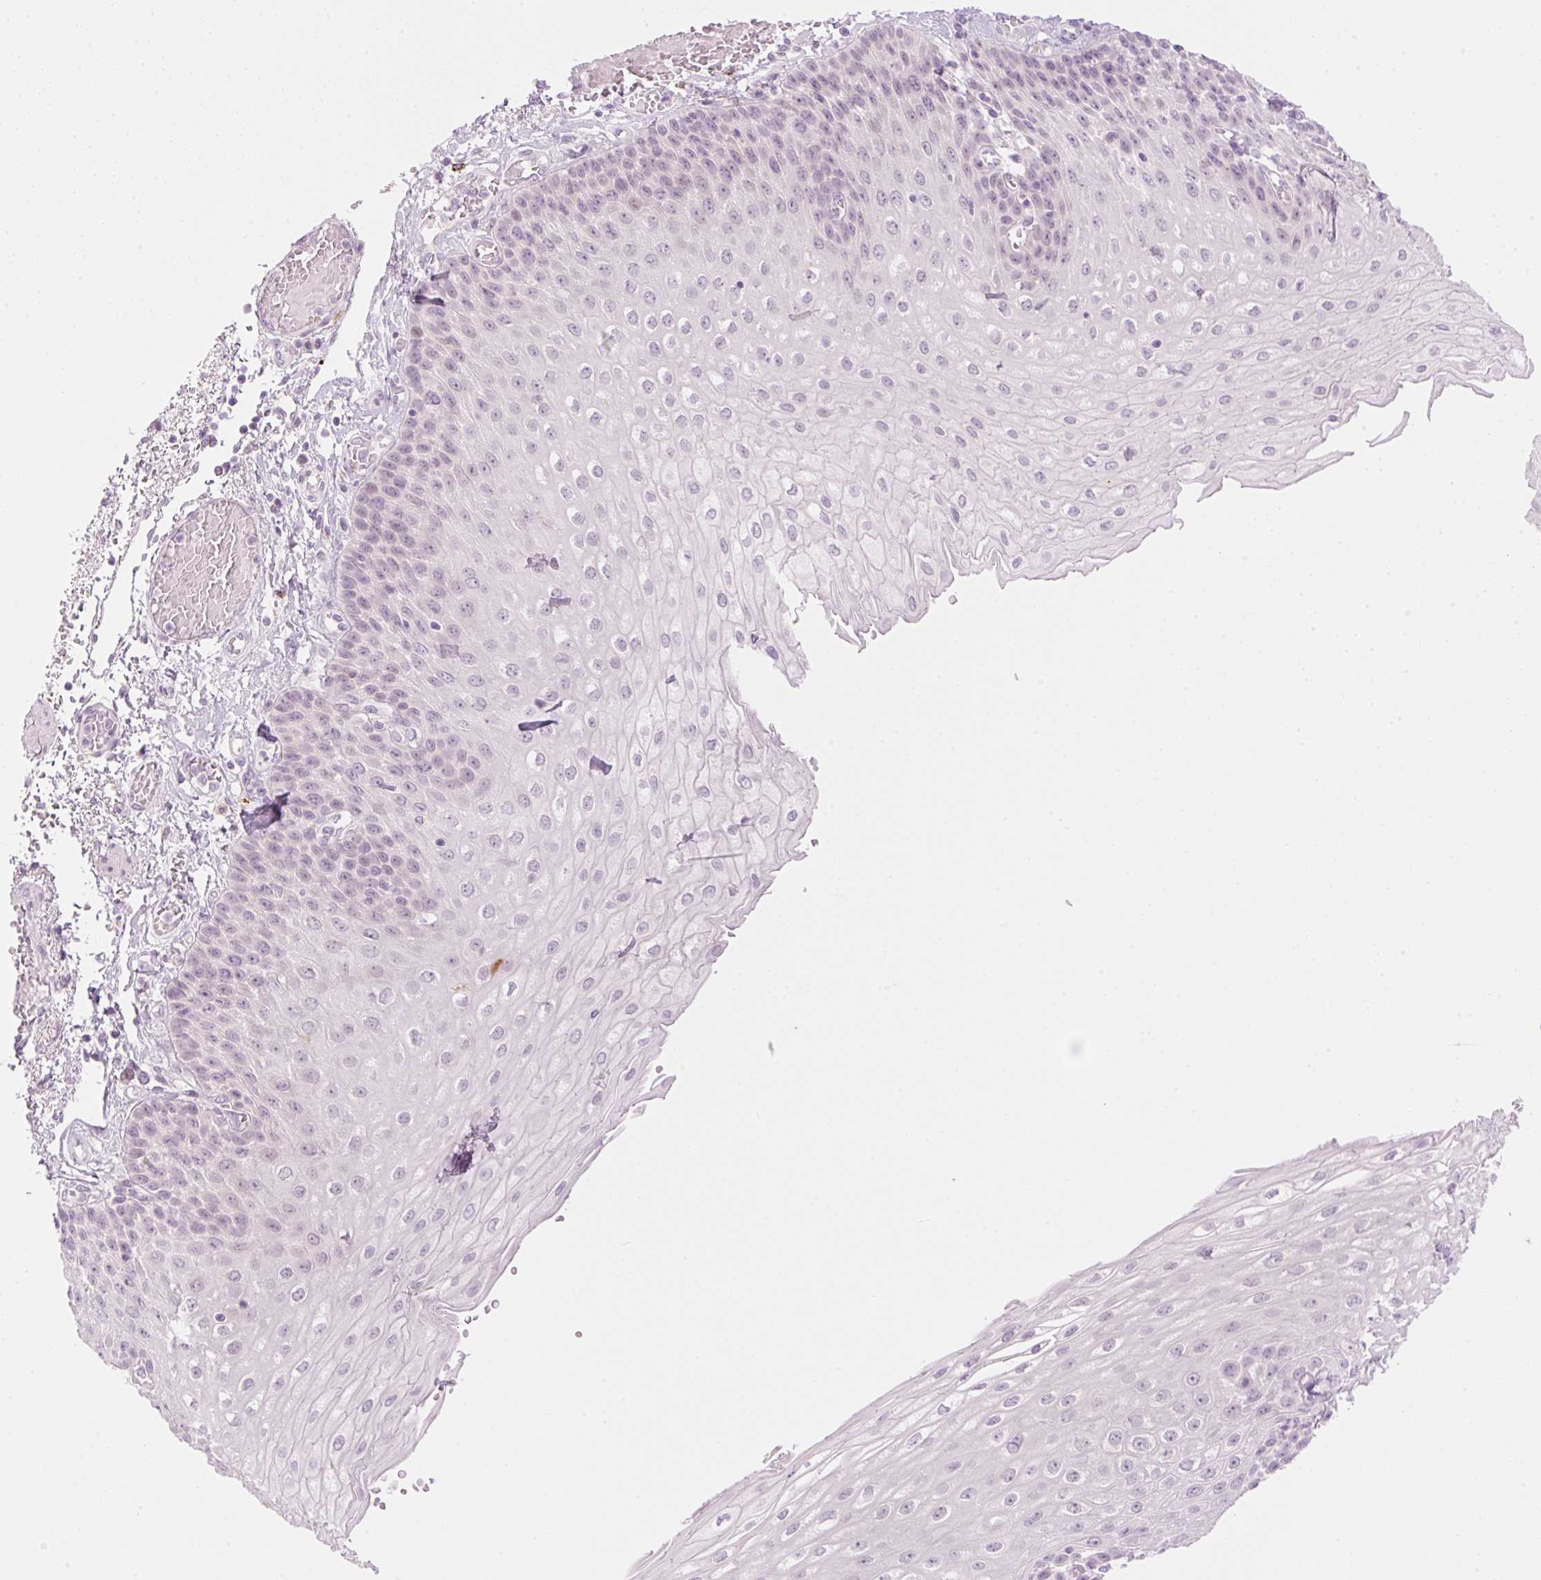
{"staining": {"intensity": "moderate", "quantity": "<25%", "location": "nuclear"}, "tissue": "esophagus", "cell_type": "Squamous epithelial cells", "image_type": "normal", "snomed": [{"axis": "morphology", "description": "Normal tissue, NOS"}, {"axis": "morphology", "description": "Adenocarcinoma, NOS"}, {"axis": "topography", "description": "Esophagus"}], "caption": "Immunohistochemistry (IHC) image of normal esophagus: human esophagus stained using immunohistochemistry (IHC) demonstrates low levels of moderate protein expression localized specifically in the nuclear of squamous epithelial cells, appearing as a nuclear brown color.", "gene": "SPRYD4", "patient": {"sex": "male", "age": 81}}